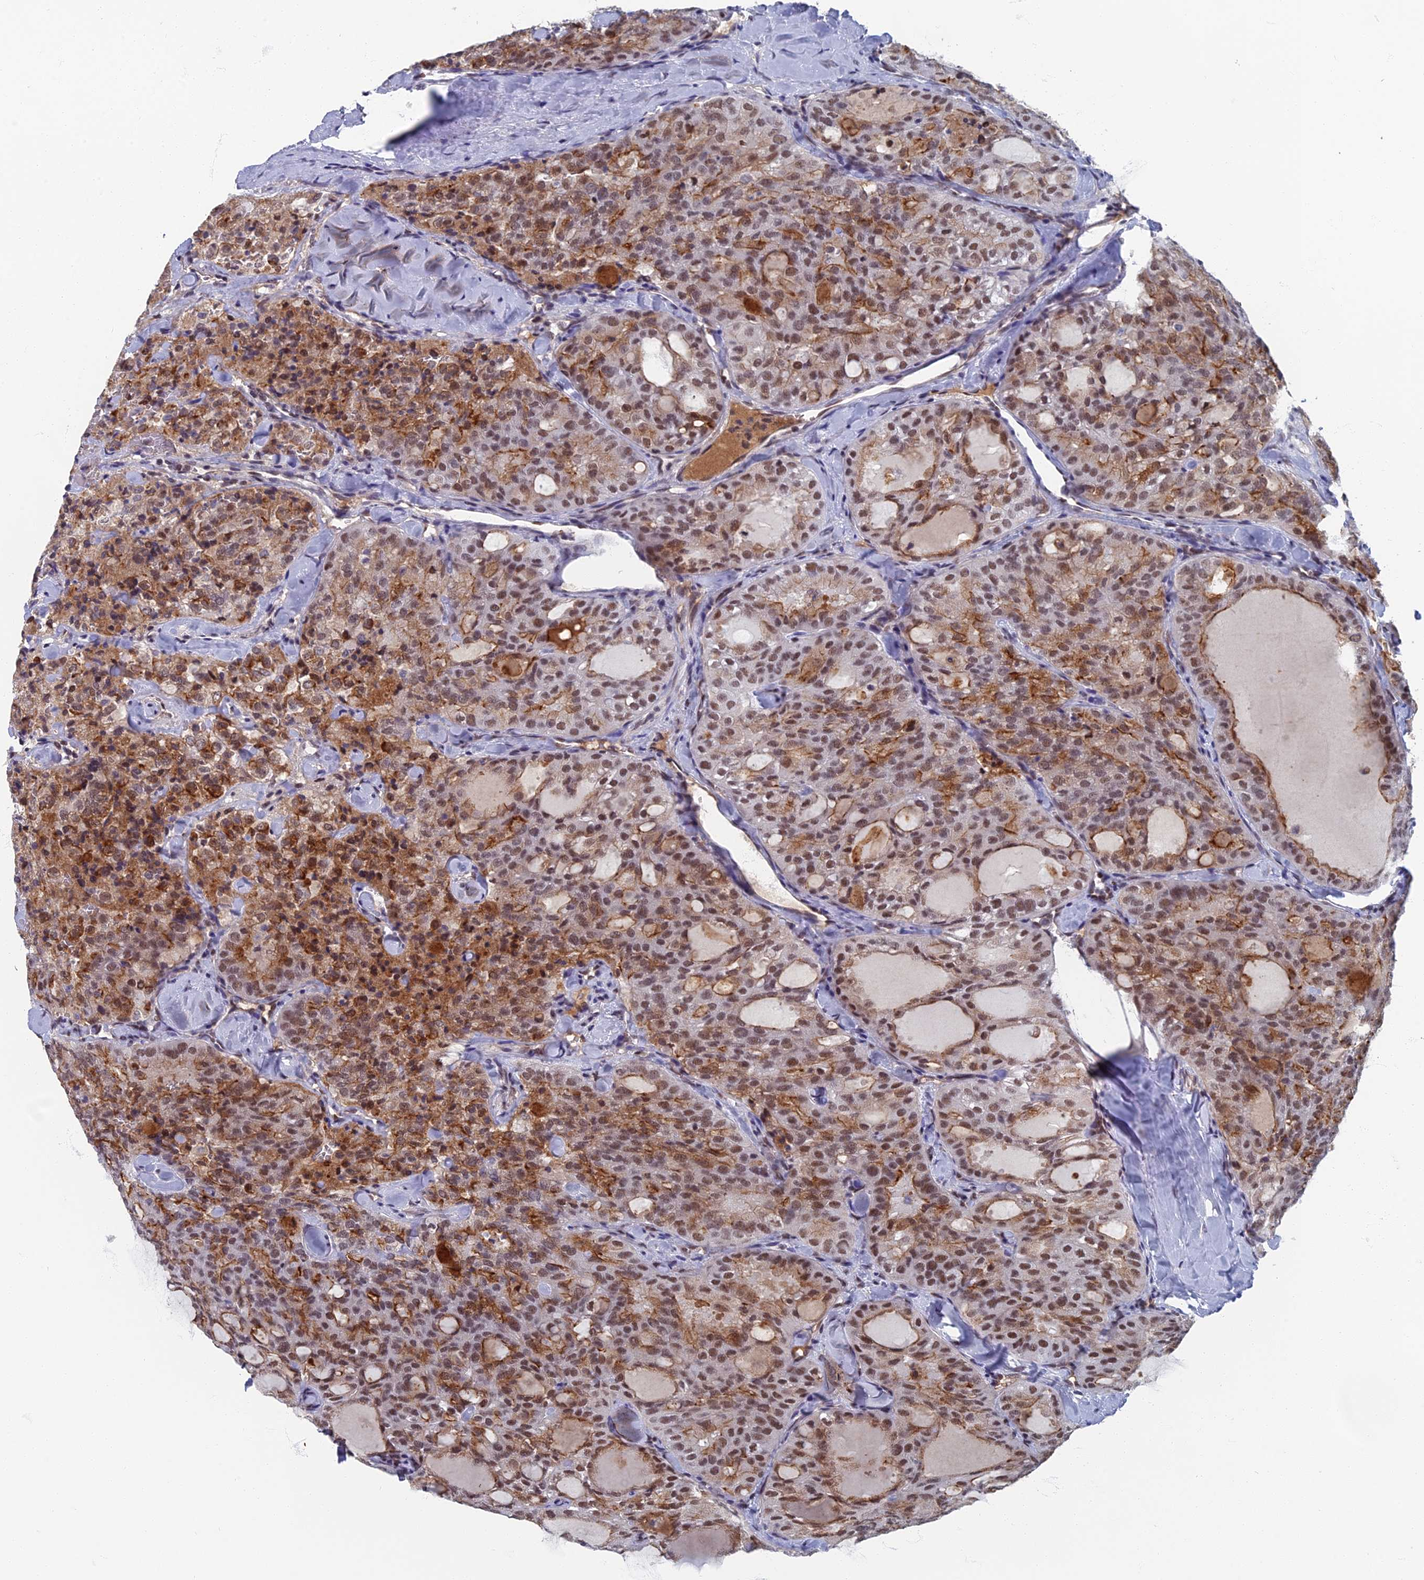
{"staining": {"intensity": "moderate", "quantity": "25%-75%", "location": "cytoplasmic/membranous,nuclear"}, "tissue": "thyroid cancer", "cell_type": "Tumor cells", "image_type": "cancer", "snomed": [{"axis": "morphology", "description": "Follicular adenoma carcinoma, NOS"}, {"axis": "topography", "description": "Thyroid gland"}], "caption": "This is a photomicrograph of immunohistochemistry (IHC) staining of thyroid follicular adenoma carcinoma, which shows moderate positivity in the cytoplasmic/membranous and nuclear of tumor cells.", "gene": "TAF13", "patient": {"sex": "male", "age": 75}}